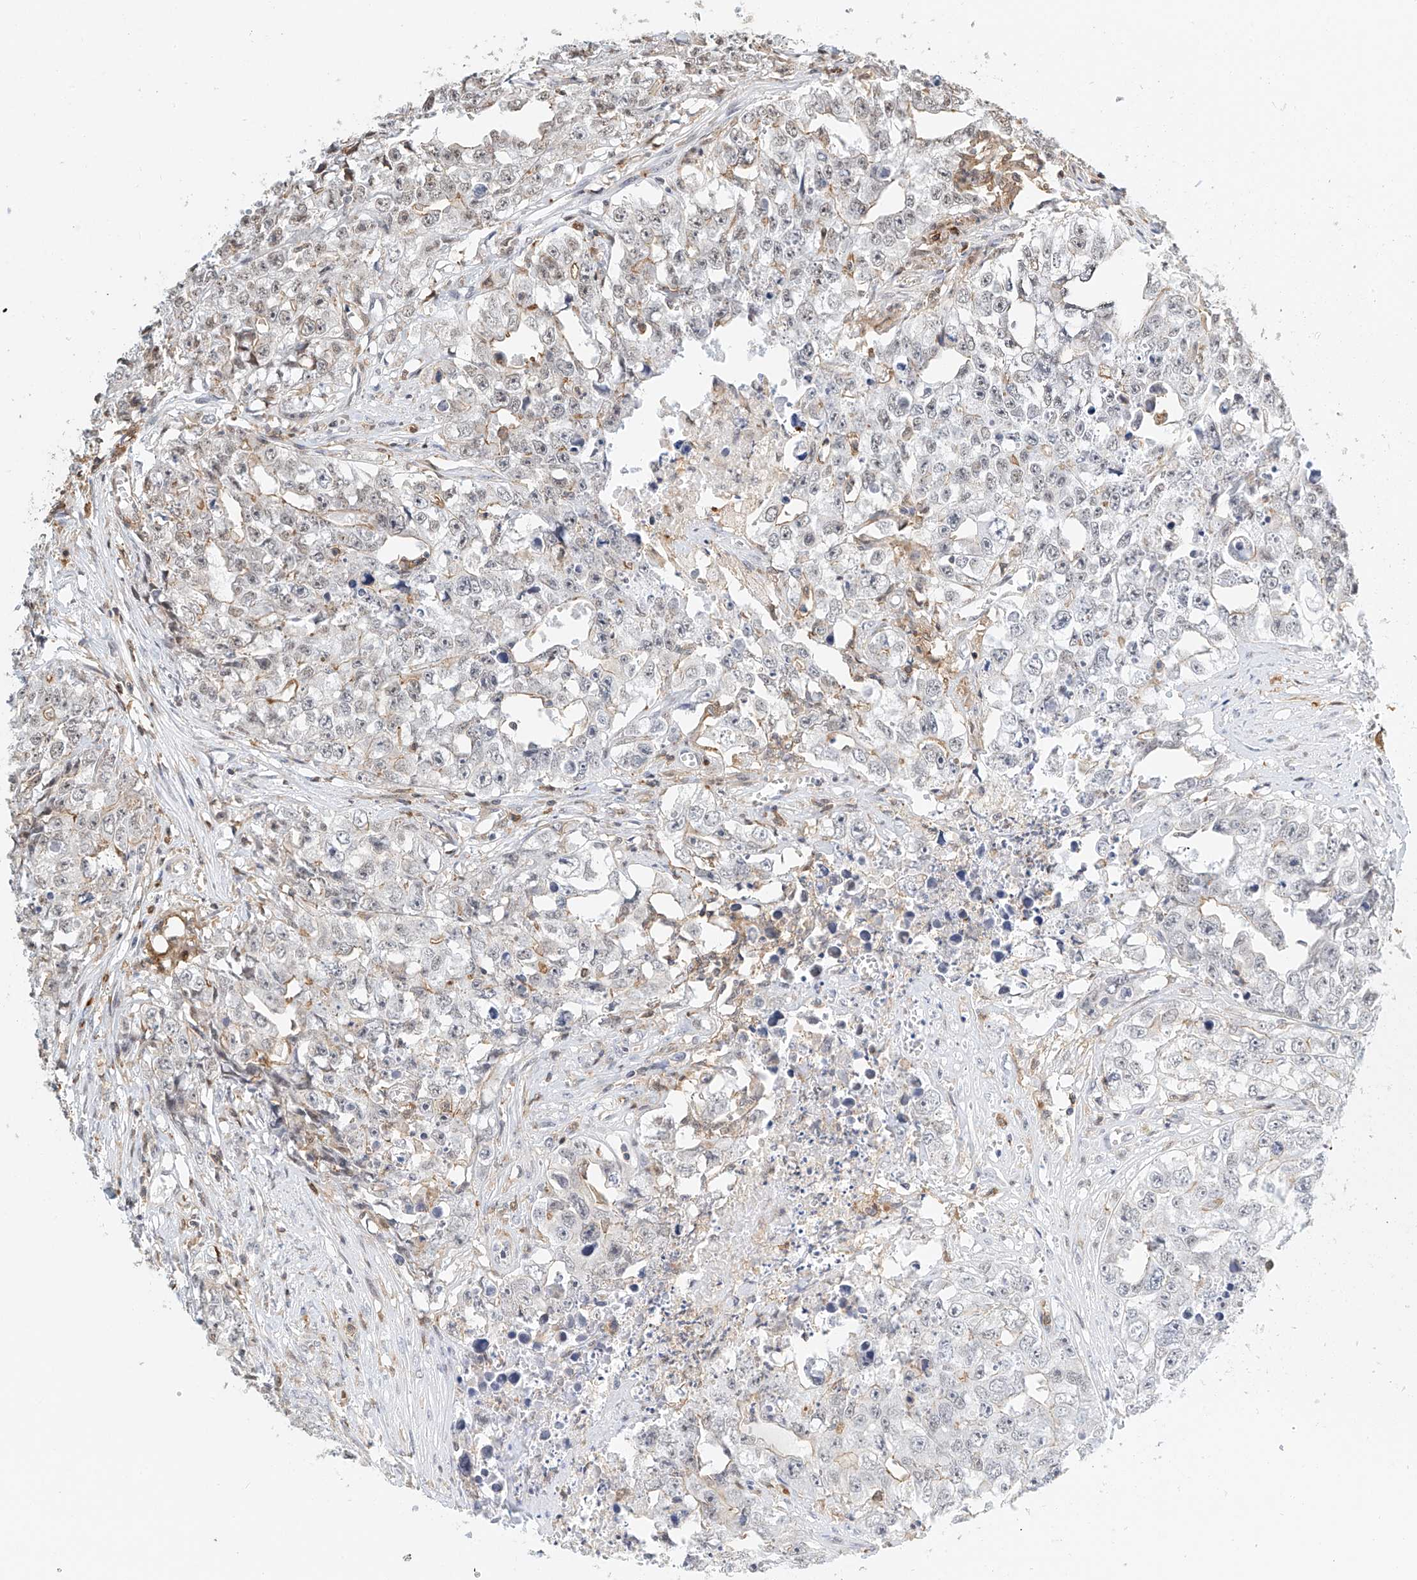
{"staining": {"intensity": "negative", "quantity": "none", "location": "none"}, "tissue": "testis cancer", "cell_type": "Tumor cells", "image_type": "cancer", "snomed": [{"axis": "morphology", "description": "Seminoma, NOS"}, {"axis": "morphology", "description": "Carcinoma, Embryonal, NOS"}, {"axis": "topography", "description": "Testis"}], "caption": "Immunohistochemistry (IHC) photomicrograph of neoplastic tissue: human testis cancer (seminoma) stained with DAB exhibits no significant protein staining in tumor cells.", "gene": "MICAL1", "patient": {"sex": "male", "age": 43}}